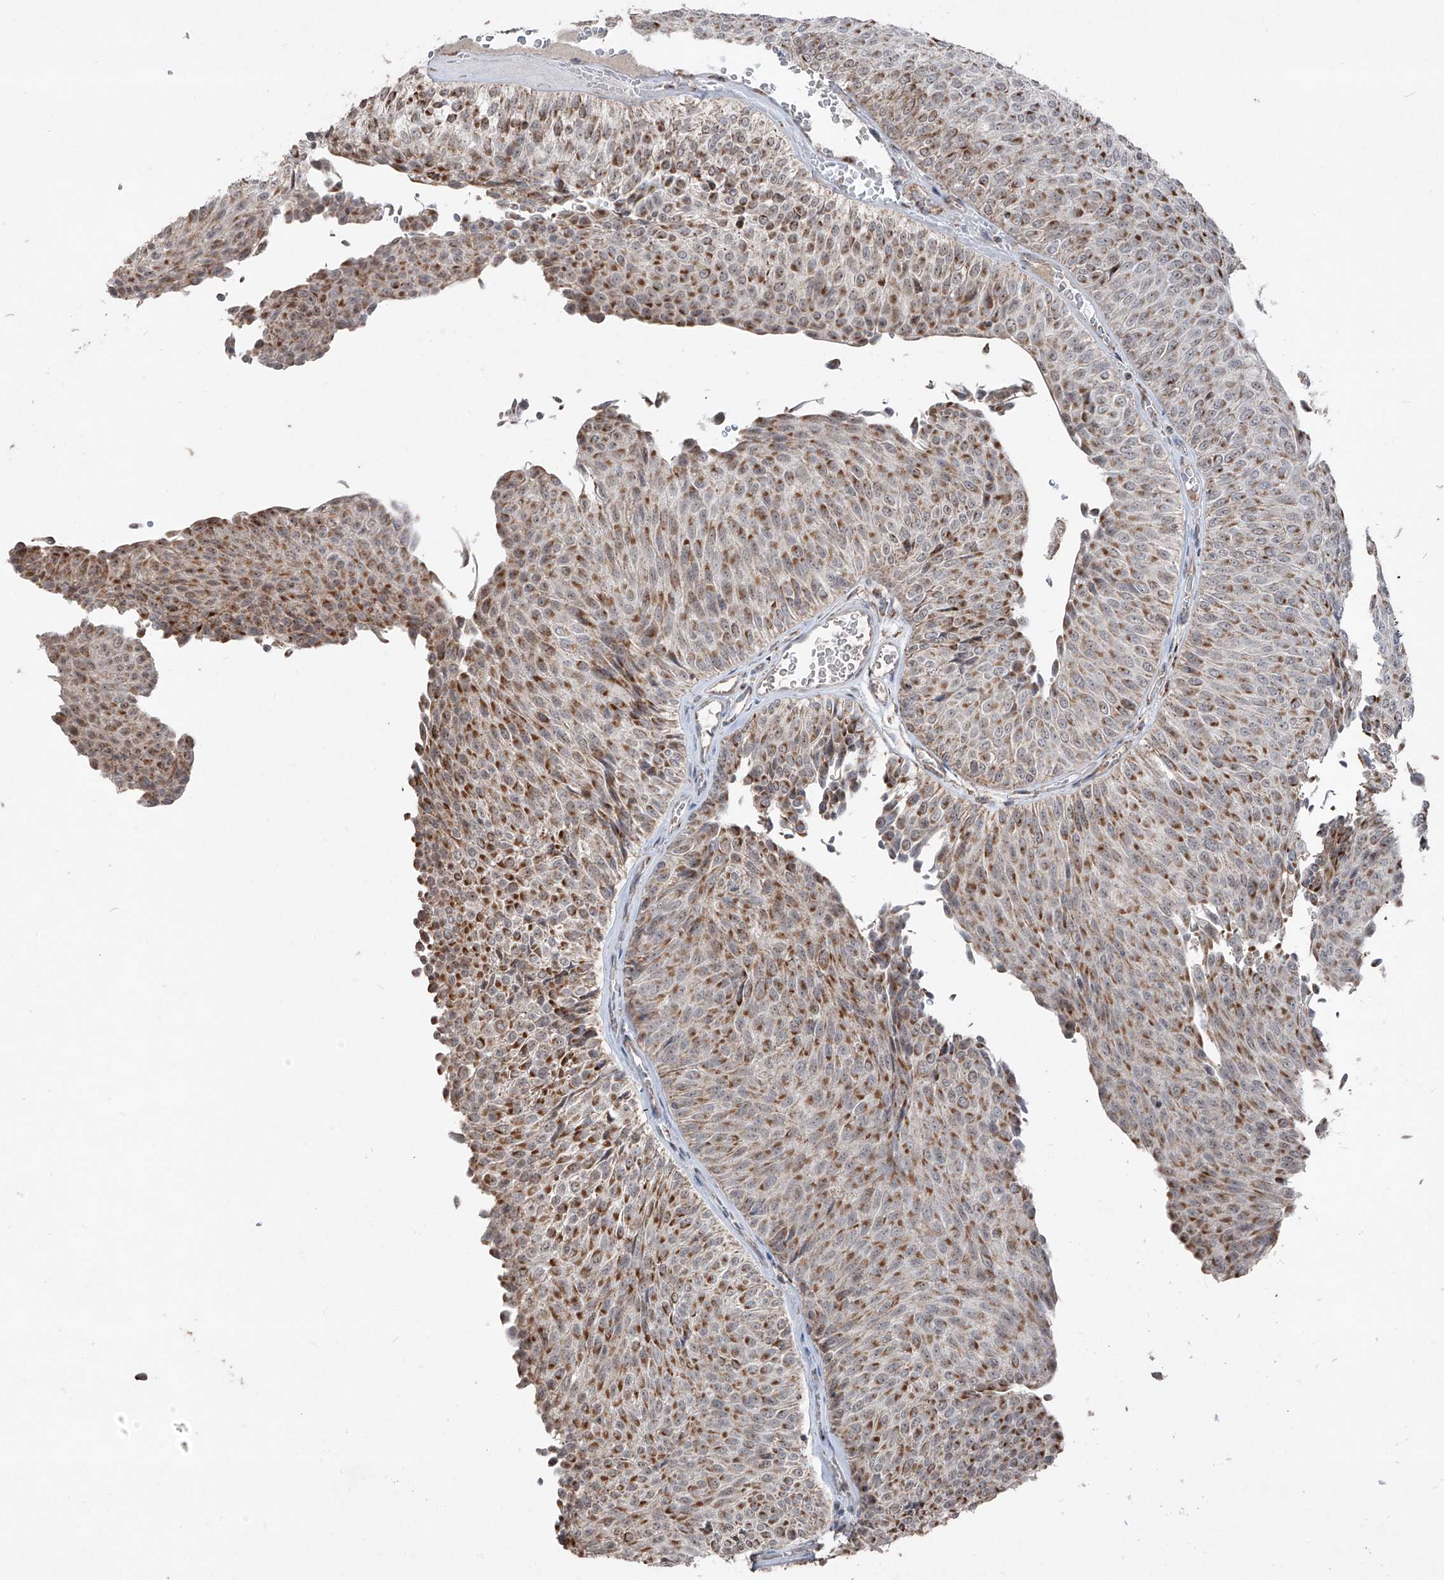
{"staining": {"intensity": "moderate", "quantity": ">75%", "location": "cytoplasmic/membranous"}, "tissue": "urothelial cancer", "cell_type": "Tumor cells", "image_type": "cancer", "snomed": [{"axis": "morphology", "description": "Urothelial carcinoma, Low grade"}, {"axis": "topography", "description": "Urinary bladder"}], "caption": "This is a photomicrograph of IHC staining of urothelial cancer, which shows moderate expression in the cytoplasmic/membranous of tumor cells.", "gene": "NDUFB3", "patient": {"sex": "male", "age": 78}}